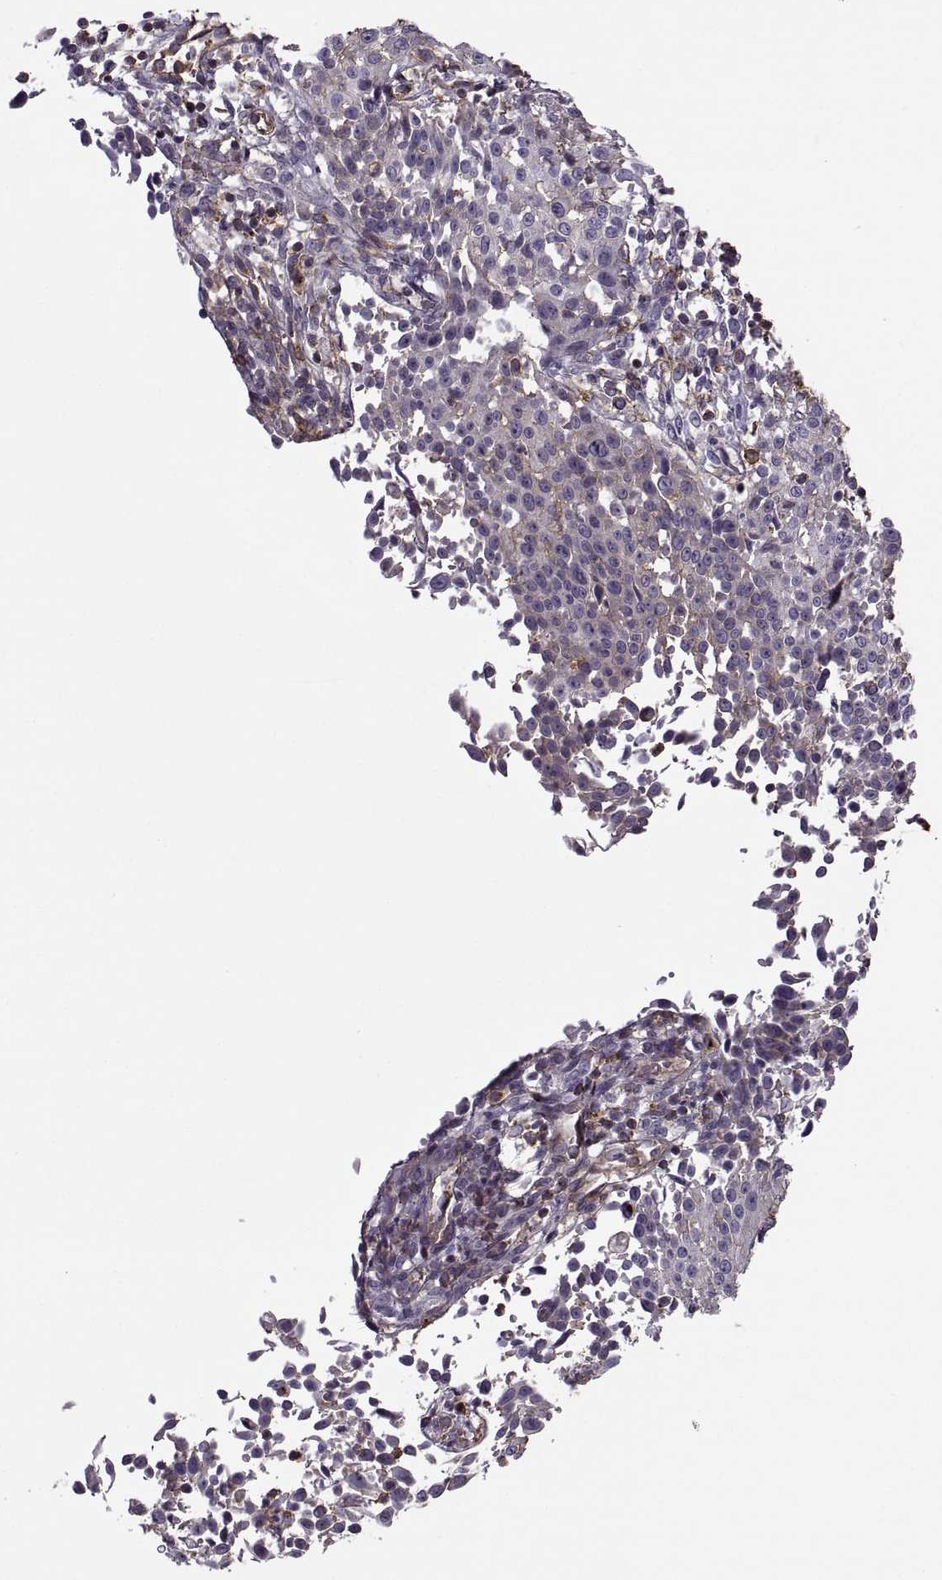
{"staining": {"intensity": "weak", "quantity": "<25%", "location": "cytoplasmic/membranous"}, "tissue": "cervical cancer", "cell_type": "Tumor cells", "image_type": "cancer", "snomed": [{"axis": "morphology", "description": "Squamous cell carcinoma, NOS"}, {"axis": "topography", "description": "Cervix"}], "caption": "IHC micrograph of cervical cancer (squamous cell carcinoma) stained for a protein (brown), which demonstrates no positivity in tumor cells.", "gene": "SLC2A3", "patient": {"sex": "female", "age": 26}}